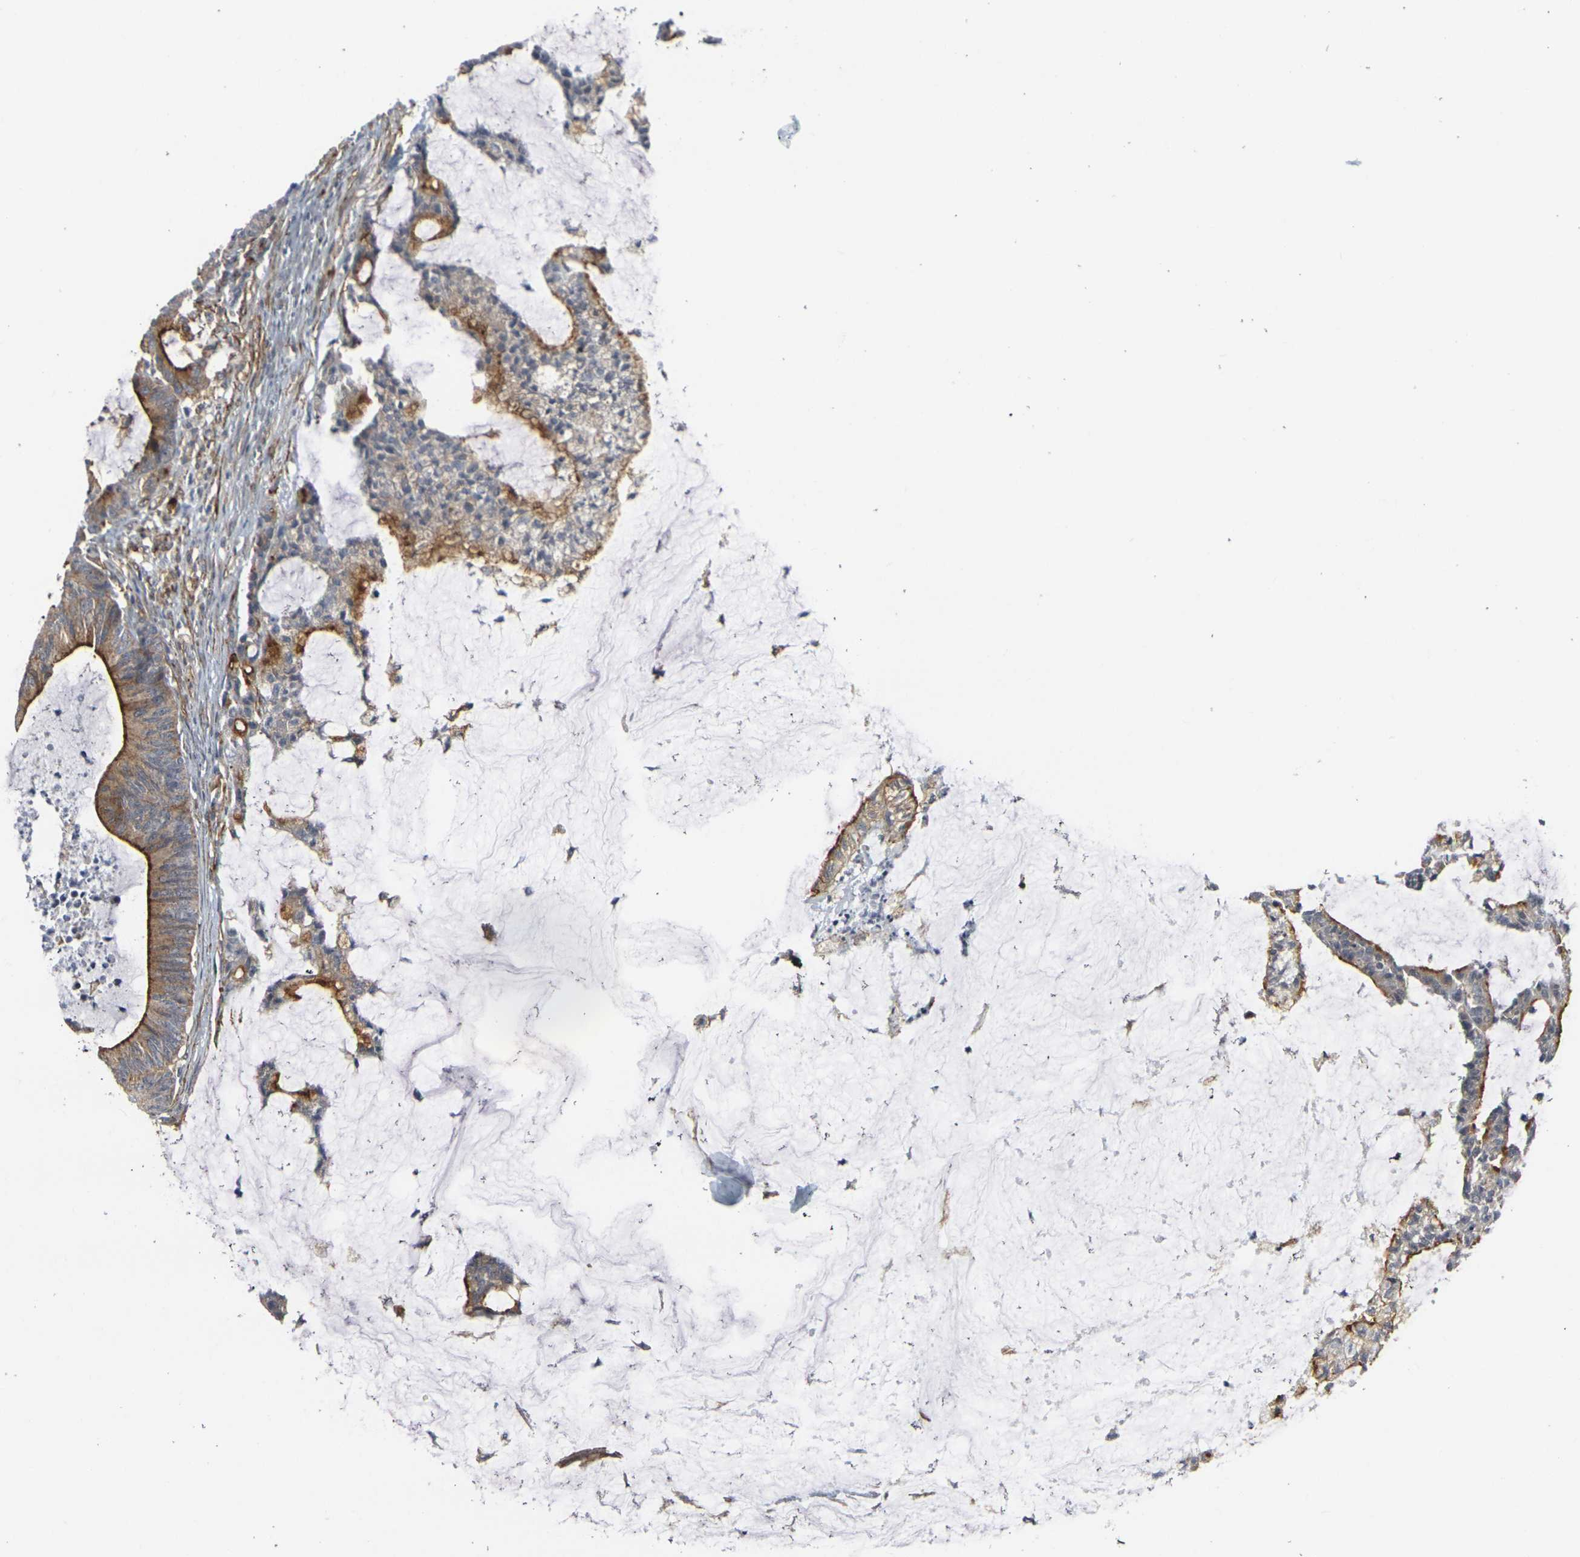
{"staining": {"intensity": "strong", "quantity": ">75%", "location": "cytoplasmic/membranous"}, "tissue": "colorectal cancer", "cell_type": "Tumor cells", "image_type": "cancer", "snomed": [{"axis": "morphology", "description": "Adenocarcinoma, NOS"}, {"axis": "topography", "description": "Colon"}], "caption": "Brown immunohistochemical staining in colorectal adenocarcinoma exhibits strong cytoplasmic/membranous staining in about >75% of tumor cells. (Stains: DAB in brown, nuclei in blue, Microscopy: brightfield microscopy at high magnification).", "gene": "MYOF", "patient": {"sex": "female", "age": 84}}